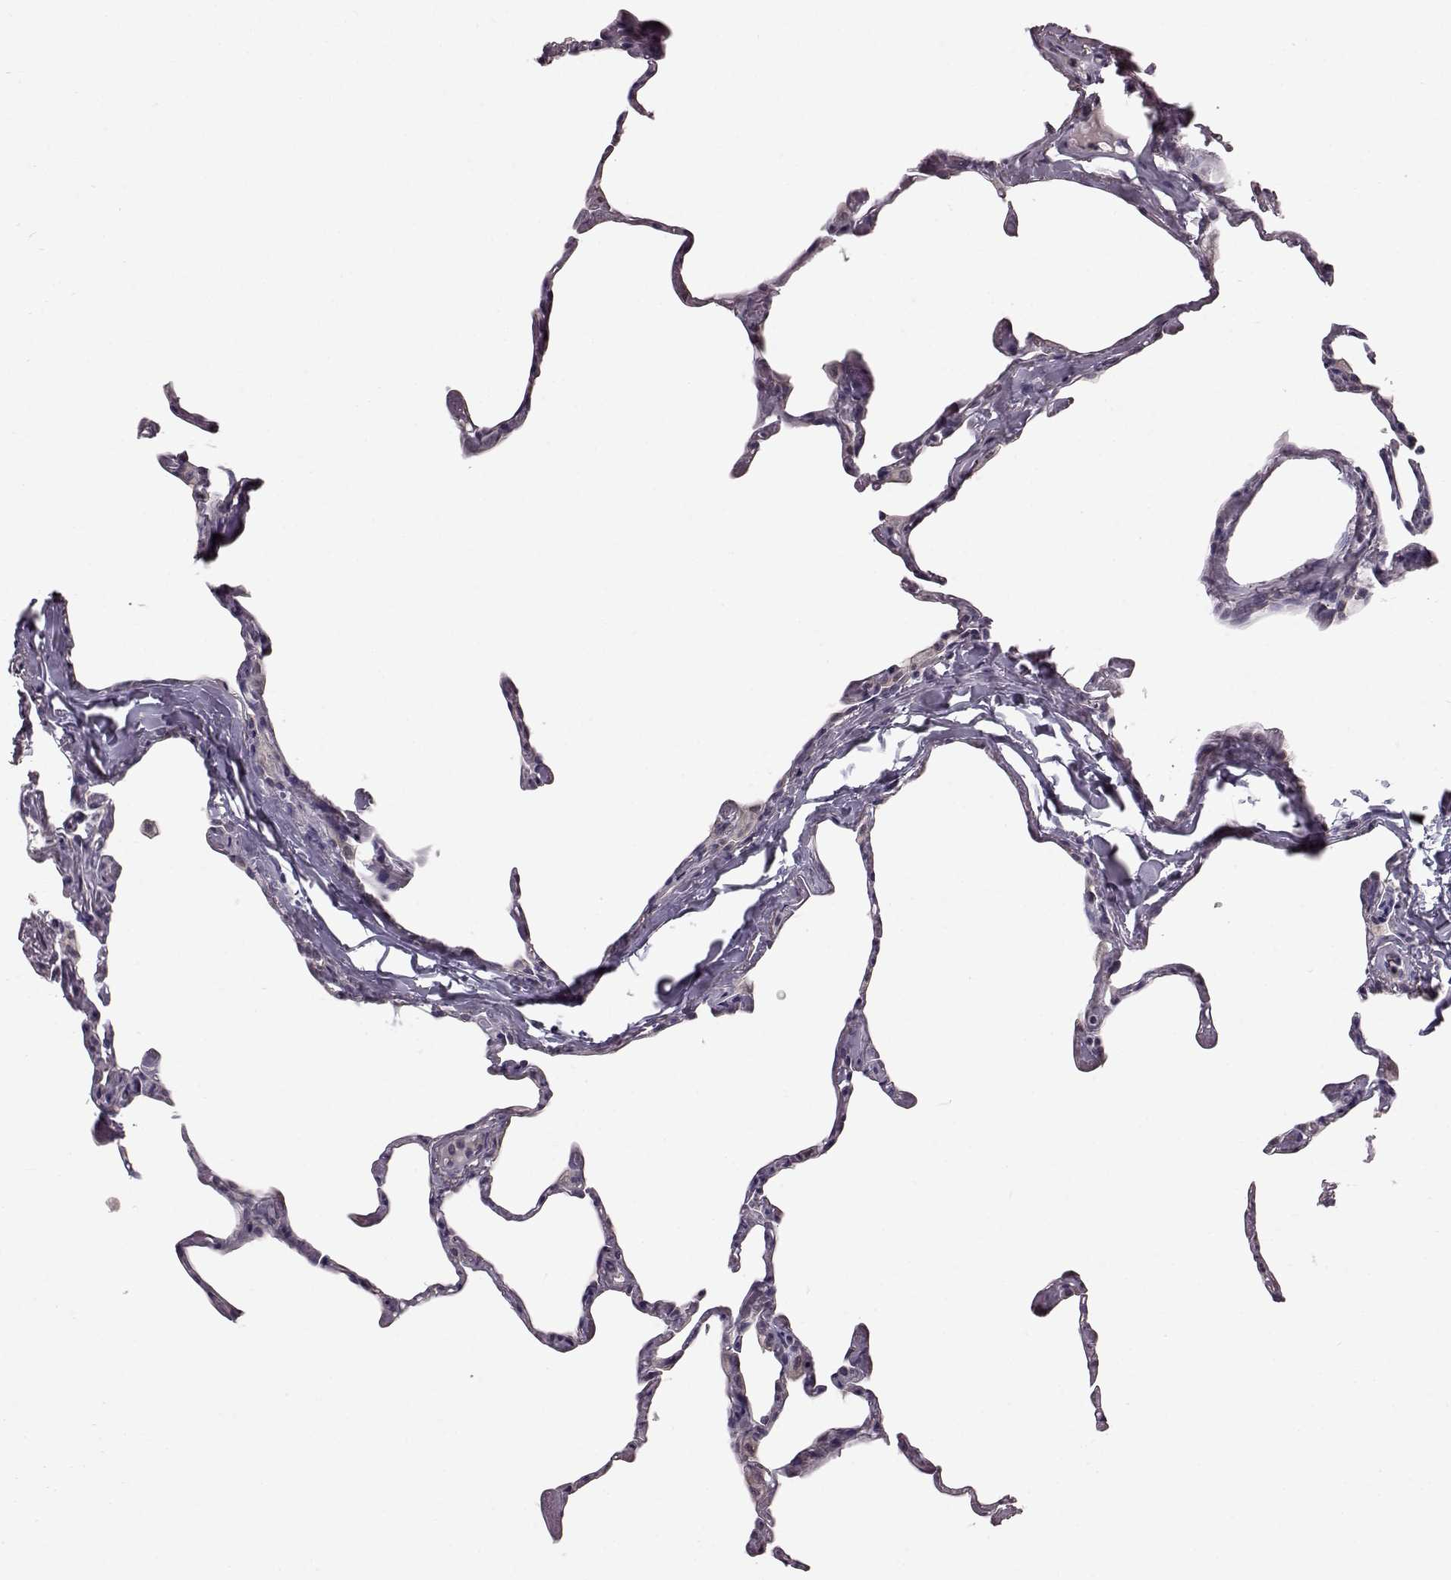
{"staining": {"intensity": "negative", "quantity": "none", "location": "none"}, "tissue": "lung", "cell_type": "Alveolar cells", "image_type": "normal", "snomed": [{"axis": "morphology", "description": "Normal tissue, NOS"}, {"axis": "topography", "description": "Lung"}], "caption": "Protein analysis of benign lung shows no significant positivity in alveolar cells.", "gene": "TCHHL1", "patient": {"sex": "male", "age": 65}}